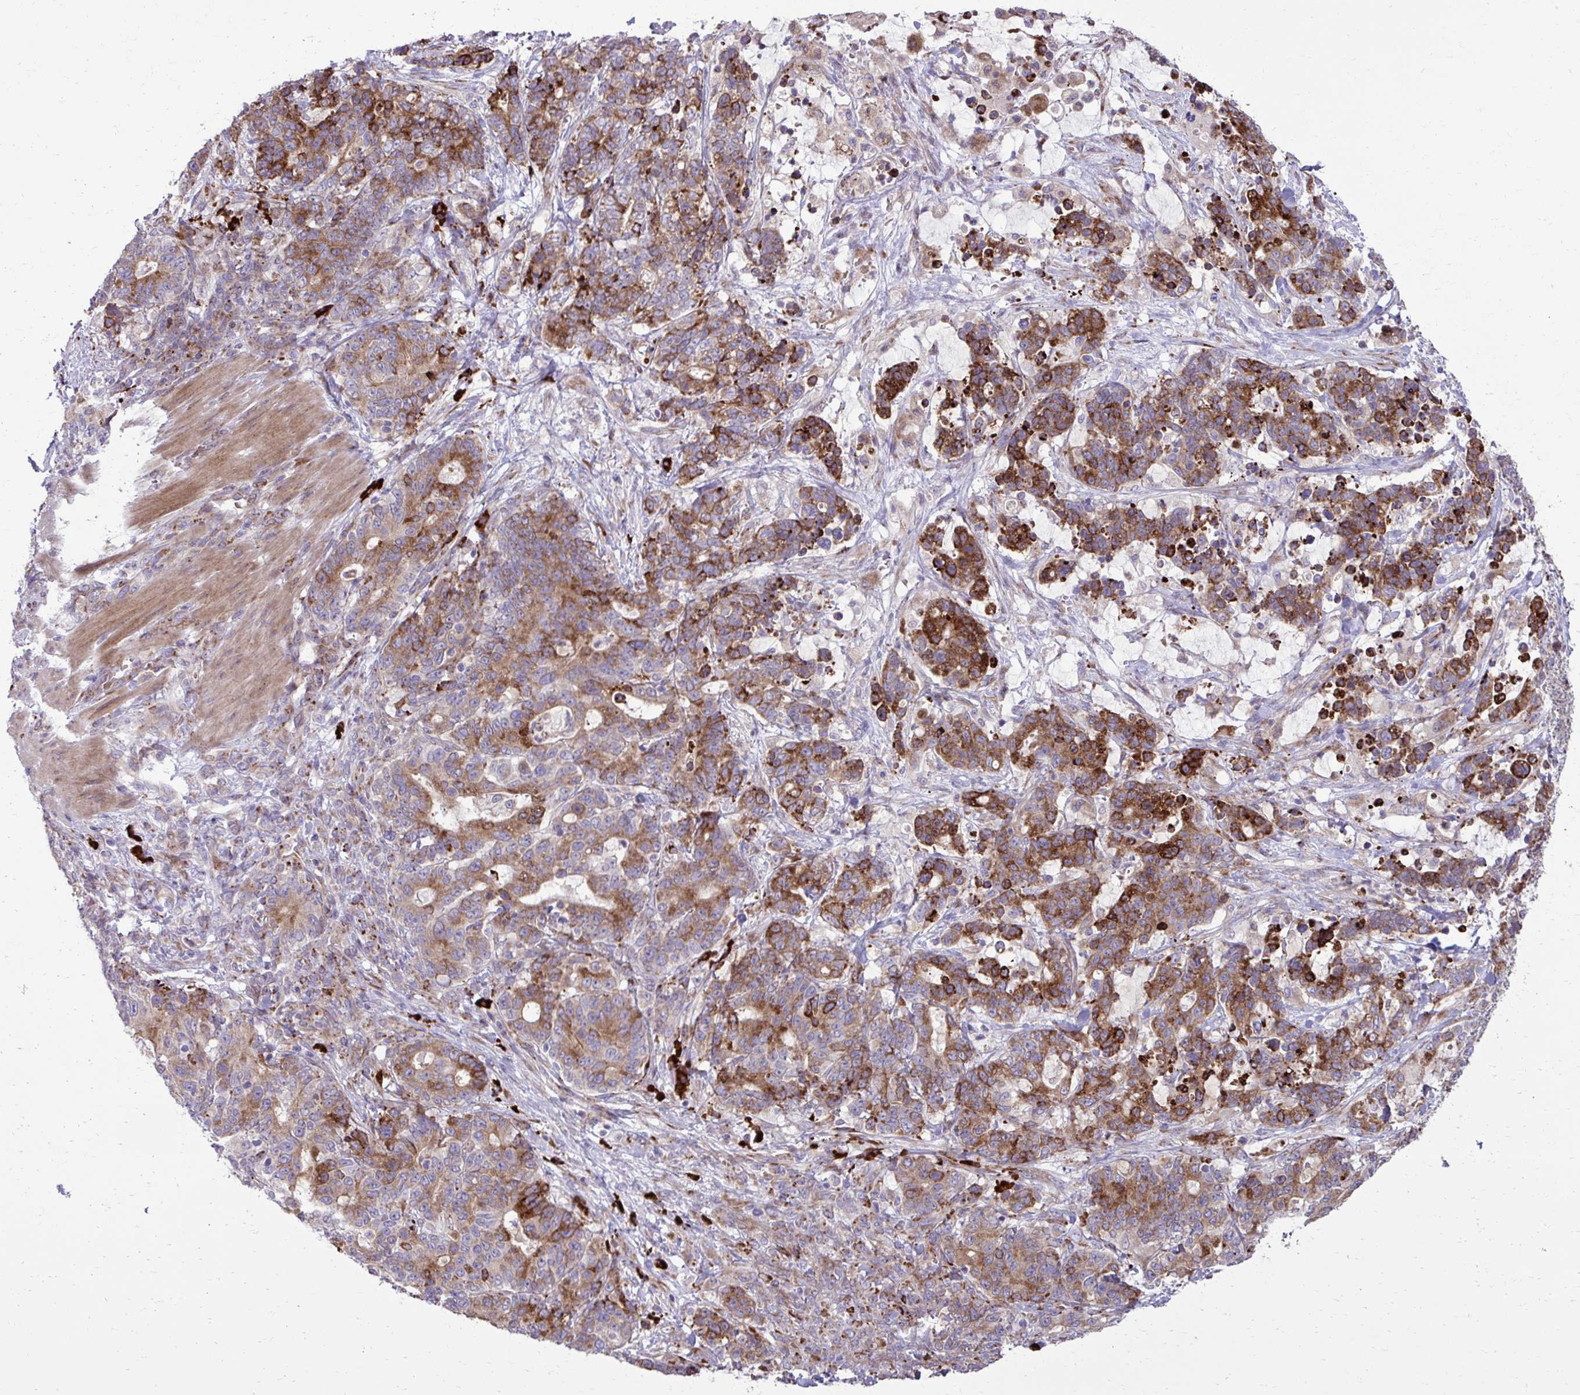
{"staining": {"intensity": "moderate", "quantity": ">75%", "location": "cytoplasmic/membranous"}, "tissue": "stomach cancer", "cell_type": "Tumor cells", "image_type": "cancer", "snomed": [{"axis": "morphology", "description": "Normal tissue, NOS"}, {"axis": "morphology", "description": "Adenocarcinoma, NOS"}, {"axis": "topography", "description": "Stomach"}], "caption": "Human stomach cancer (adenocarcinoma) stained with a brown dye shows moderate cytoplasmic/membranous positive positivity in approximately >75% of tumor cells.", "gene": "LIMS1", "patient": {"sex": "female", "age": 64}}